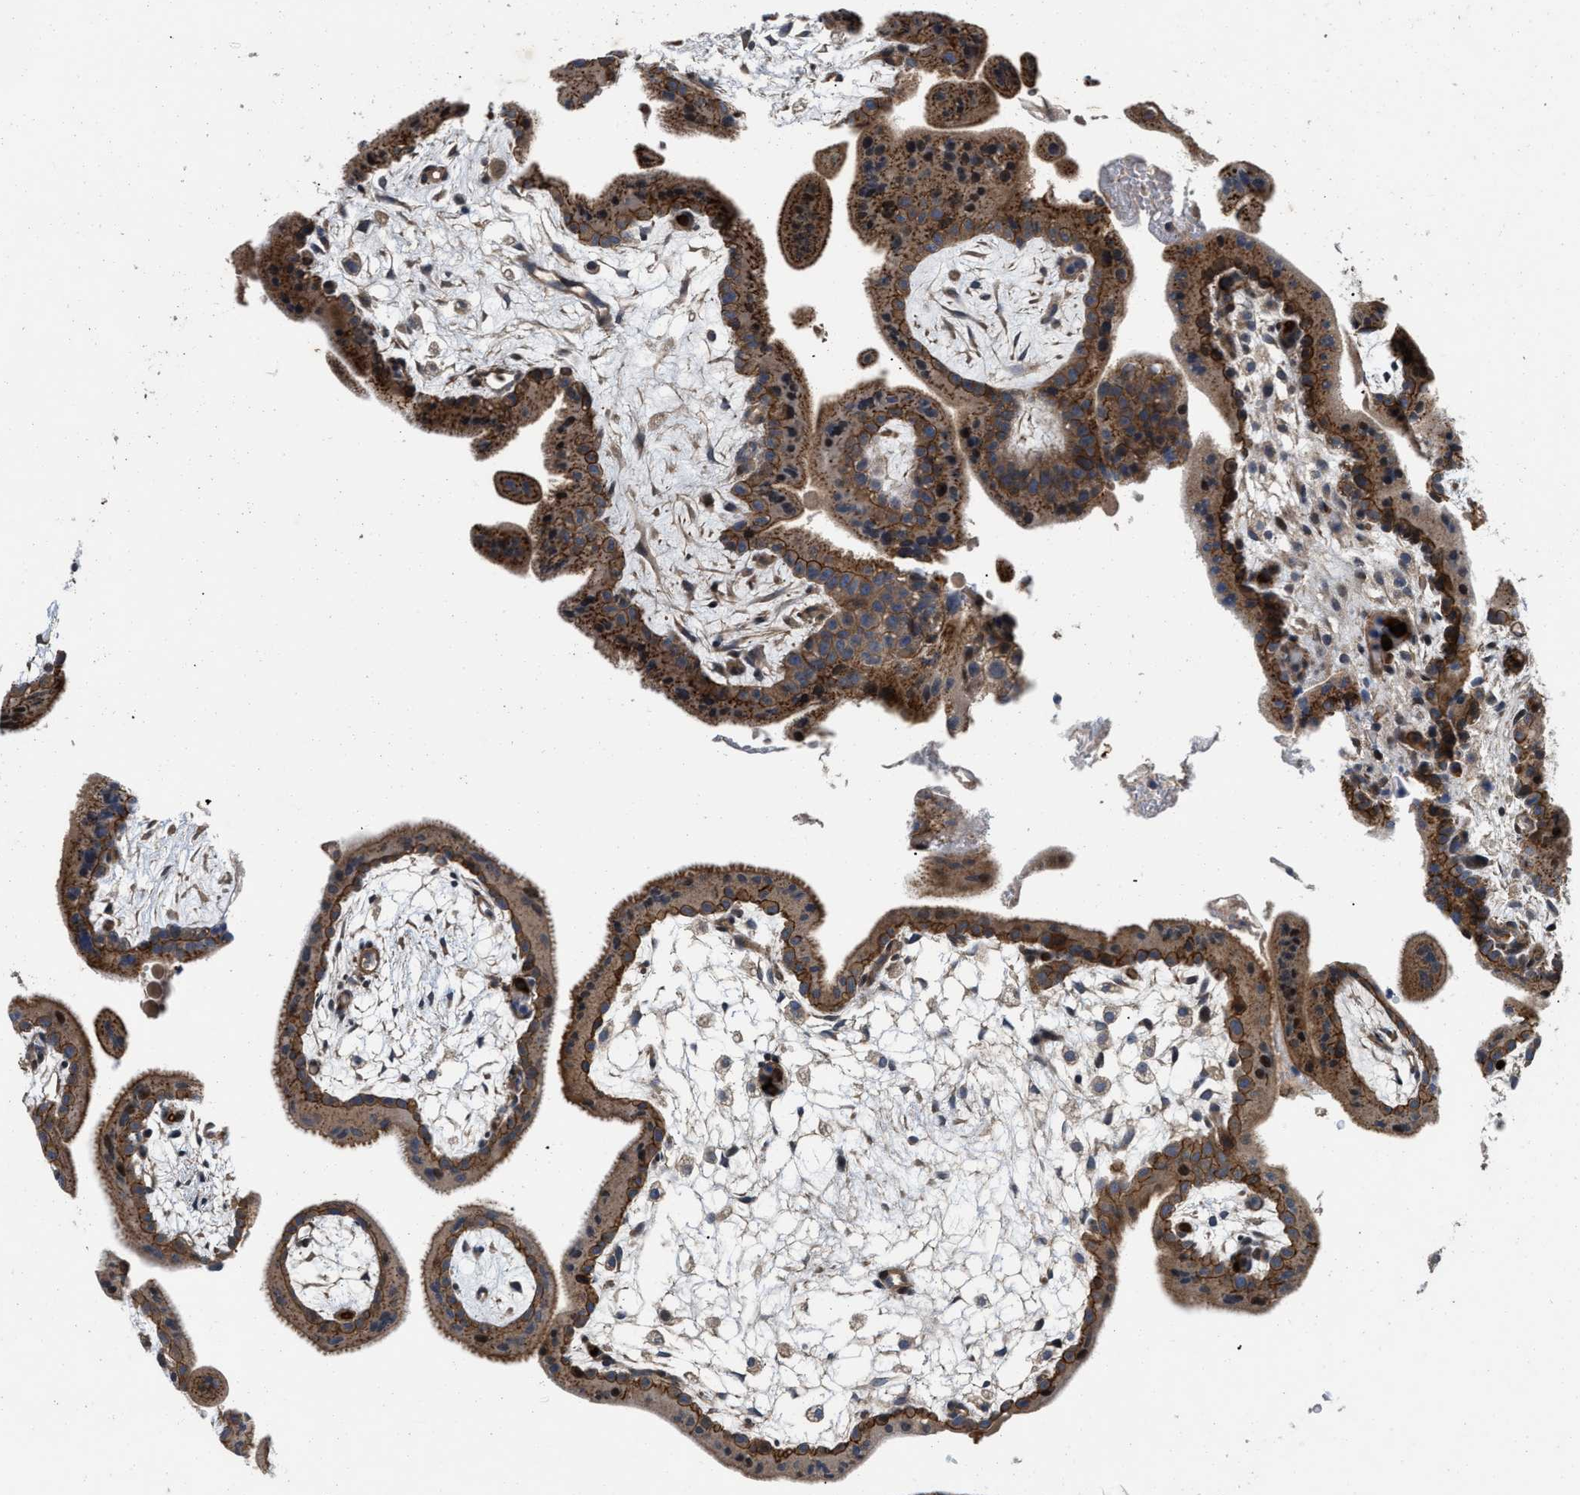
{"staining": {"intensity": "moderate", "quantity": ">75%", "location": "cytoplasmic/membranous"}, "tissue": "placenta", "cell_type": "Decidual cells", "image_type": "normal", "snomed": [{"axis": "morphology", "description": "Normal tissue, NOS"}, {"axis": "topography", "description": "Placenta"}], "caption": "Protein analysis of benign placenta reveals moderate cytoplasmic/membranous positivity in about >75% of decidual cells. (DAB (3,3'-diaminobenzidine) IHC, brown staining for protein, blue staining for nuclei).", "gene": "PRDM14", "patient": {"sex": "female", "age": 35}}